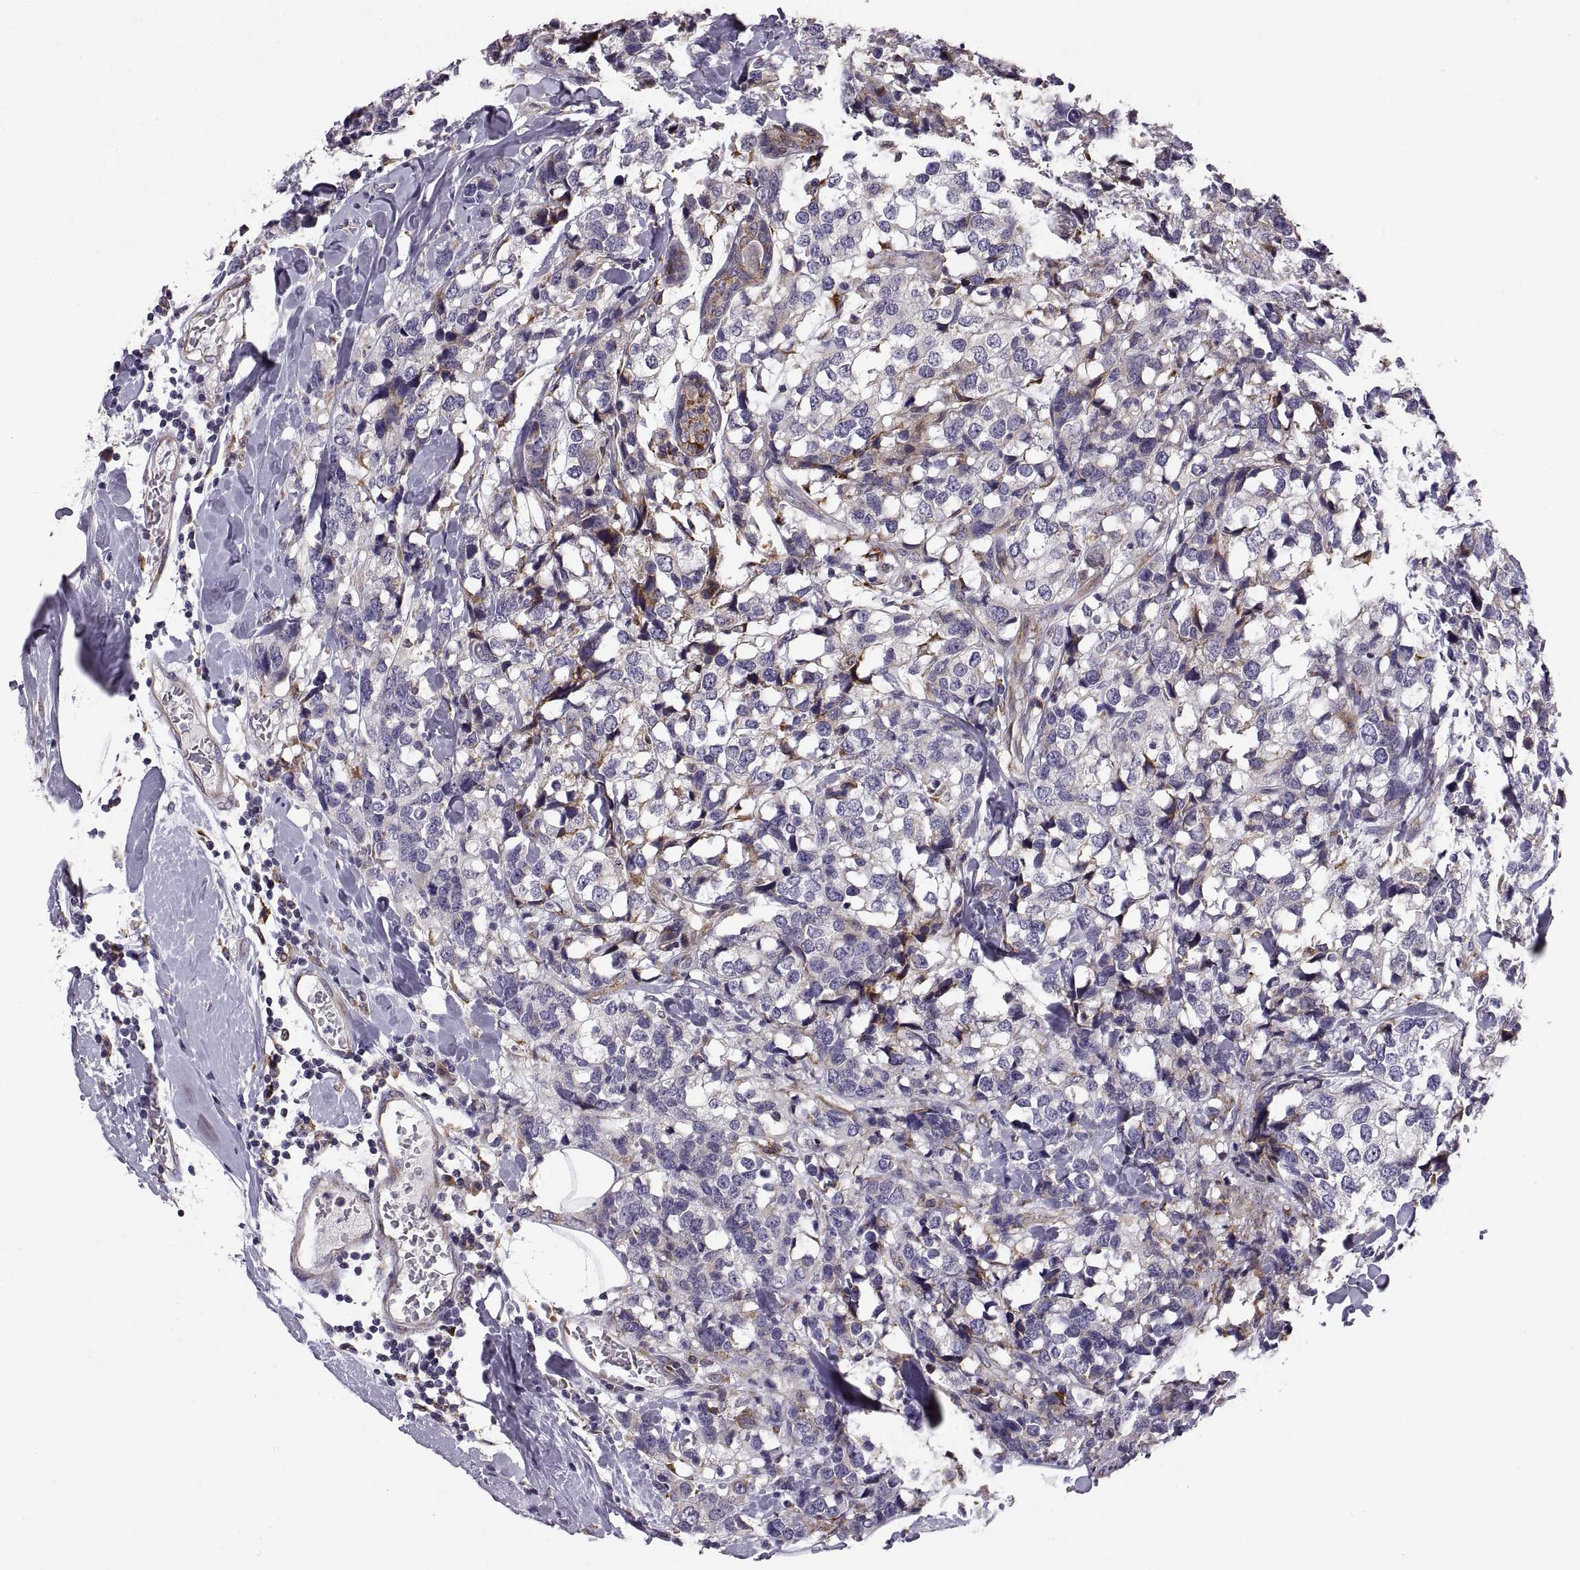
{"staining": {"intensity": "negative", "quantity": "none", "location": "none"}, "tissue": "breast cancer", "cell_type": "Tumor cells", "image_type": "cancer", "snomed": [{"axis": "morphology", "description": "Lobular carcinoma"}, {"axis": "topography", "description": "Breast"}], "caption": "There is no significant staining in tumor cells of breast lobular carcinoma.", "gene": "PLEKHB2", "patient": {"sex": "female", "age": 59}}